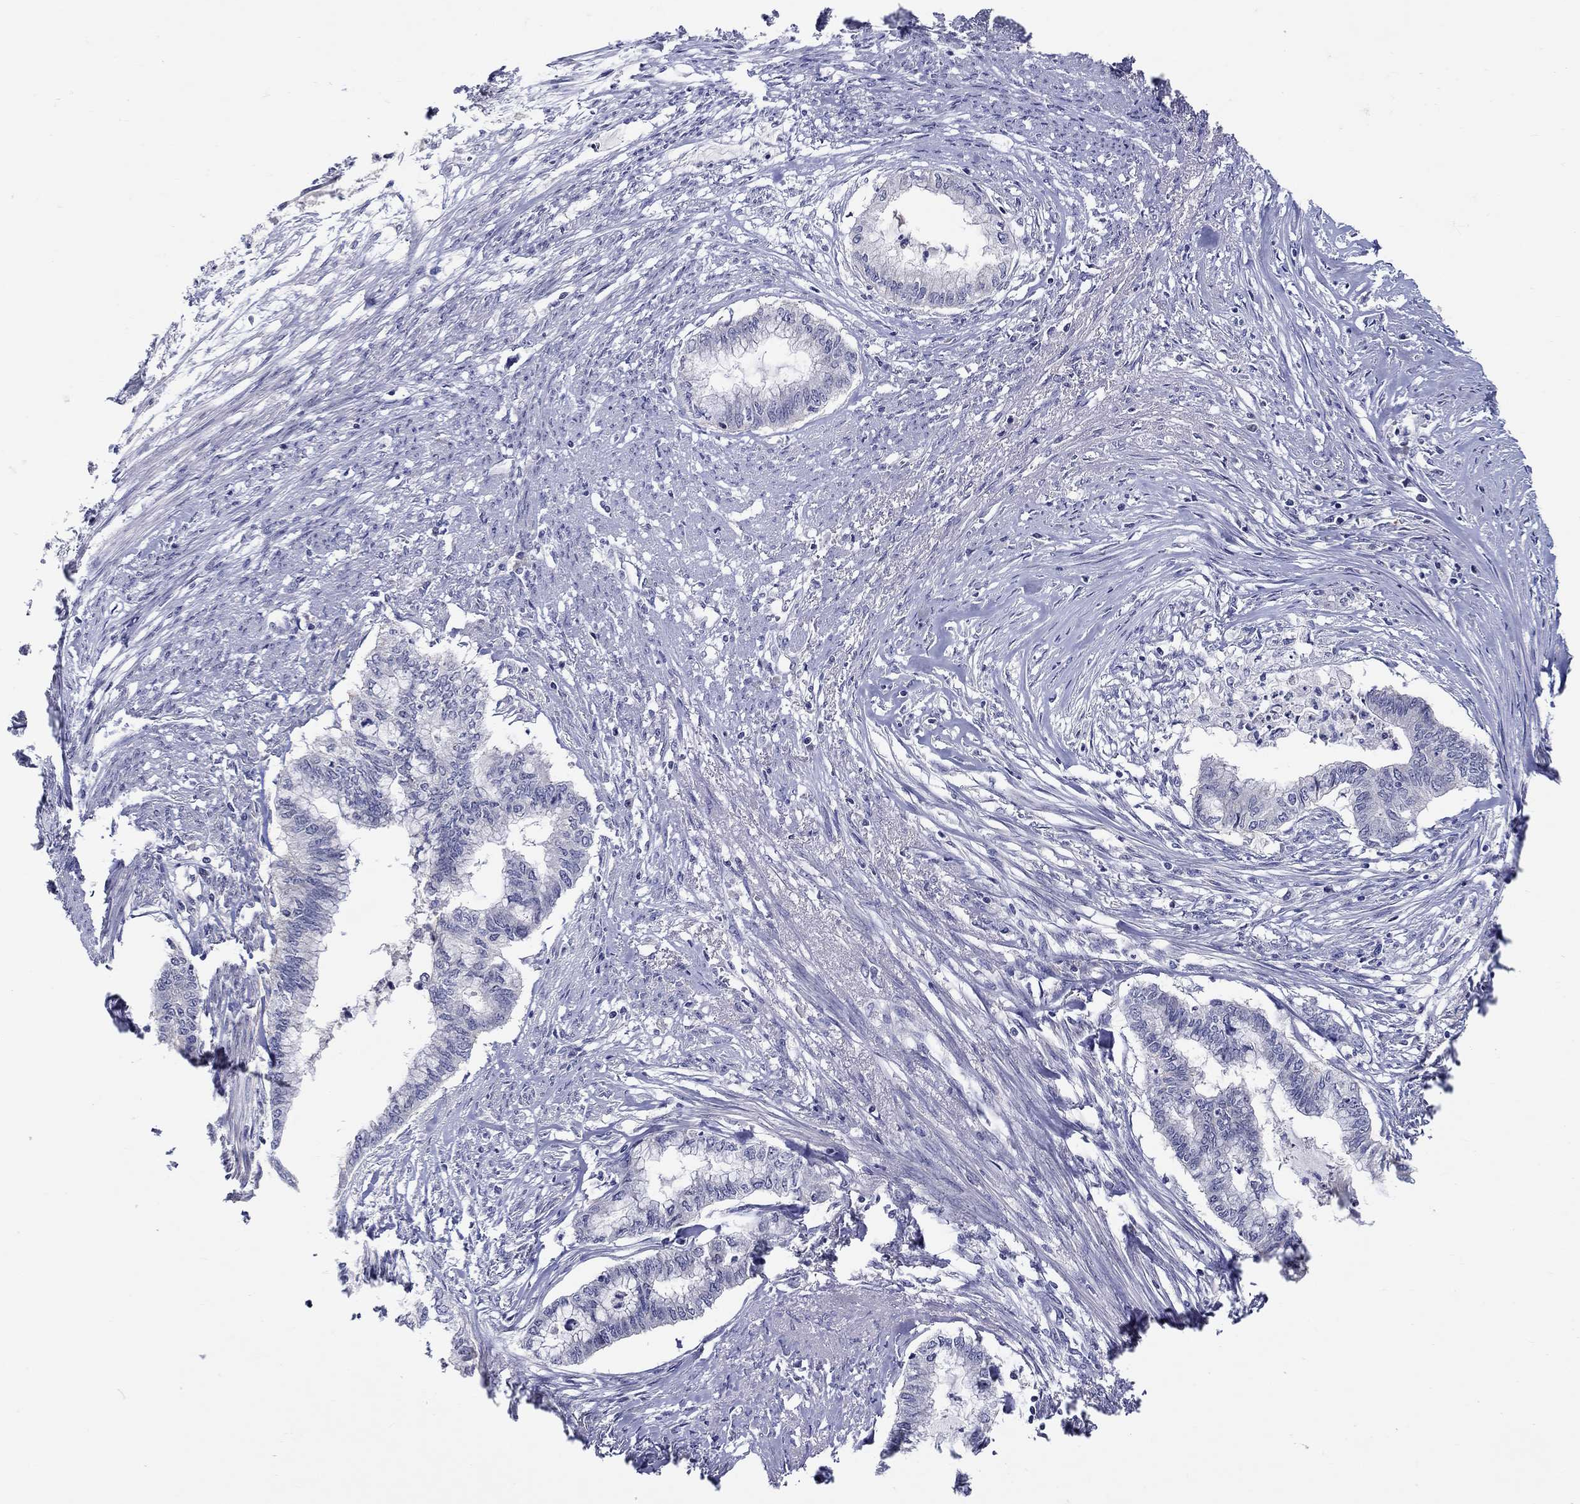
{"staining": {"intensity": "negative", "quantity": "none", "location": "none"}, "tissue": "endometrial cancer", "cell_type": "Tumor cells", "image_type": "cancer", "snomed": [{"axis": "morphology", "description": "Adenocarcinoma, NOS"}, {"axis": "topography", "description": "Endometrium"}], "caption": "IHC micrograph of neoplastic tissue: human adenocarcinoma (endometrial) stained with DAB reveals no significant protein positivity in tumor cells.", "gene": "SLC30A3", "patient": {"sex": "female", "age": 79}}